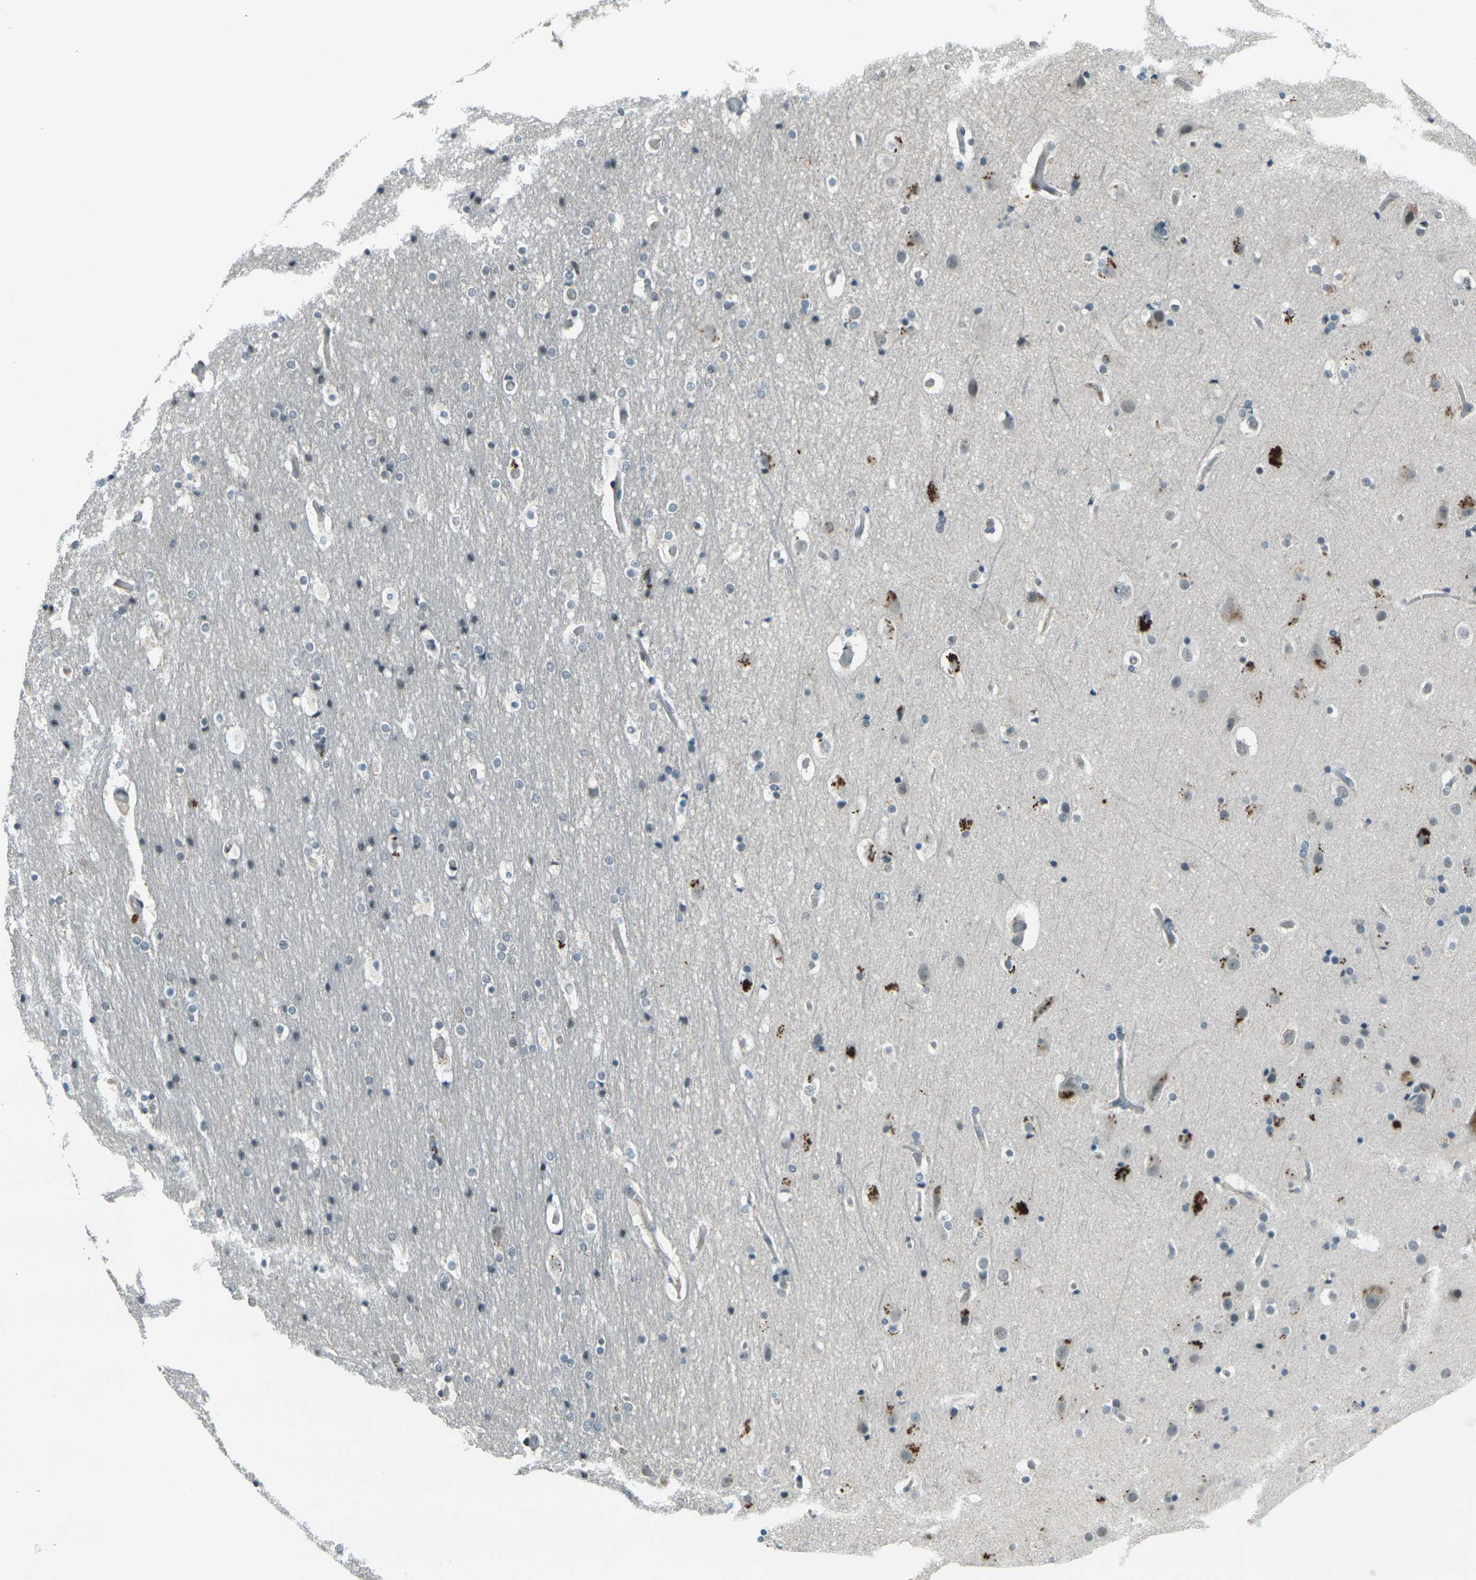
{"staining": {"intensity": "moderate", "quantity": "25%-75%", "location": "cytoplasmic/membranous,nuclear"}, "tissue": "cerebral cortex", "cell_type": "Endothelial cells", "image_type": "normal", "snomed": [{"axis": "morphology", "description": "Normal tissue, NOS"}, {"axis": "topography", "description": "Cerebral cortex"}], "caption": "This image reveals benign cerebral cortex stained with immunohistochemistry (IHC) to label a protein in brown. The cytoplasmic/membranous,nuclear of endothelial cells show moderate positivity for the protein. Nuclei are counter-stained blue.", "gene": "GPR19", "patient": {"sex": "male", "age": 57}}